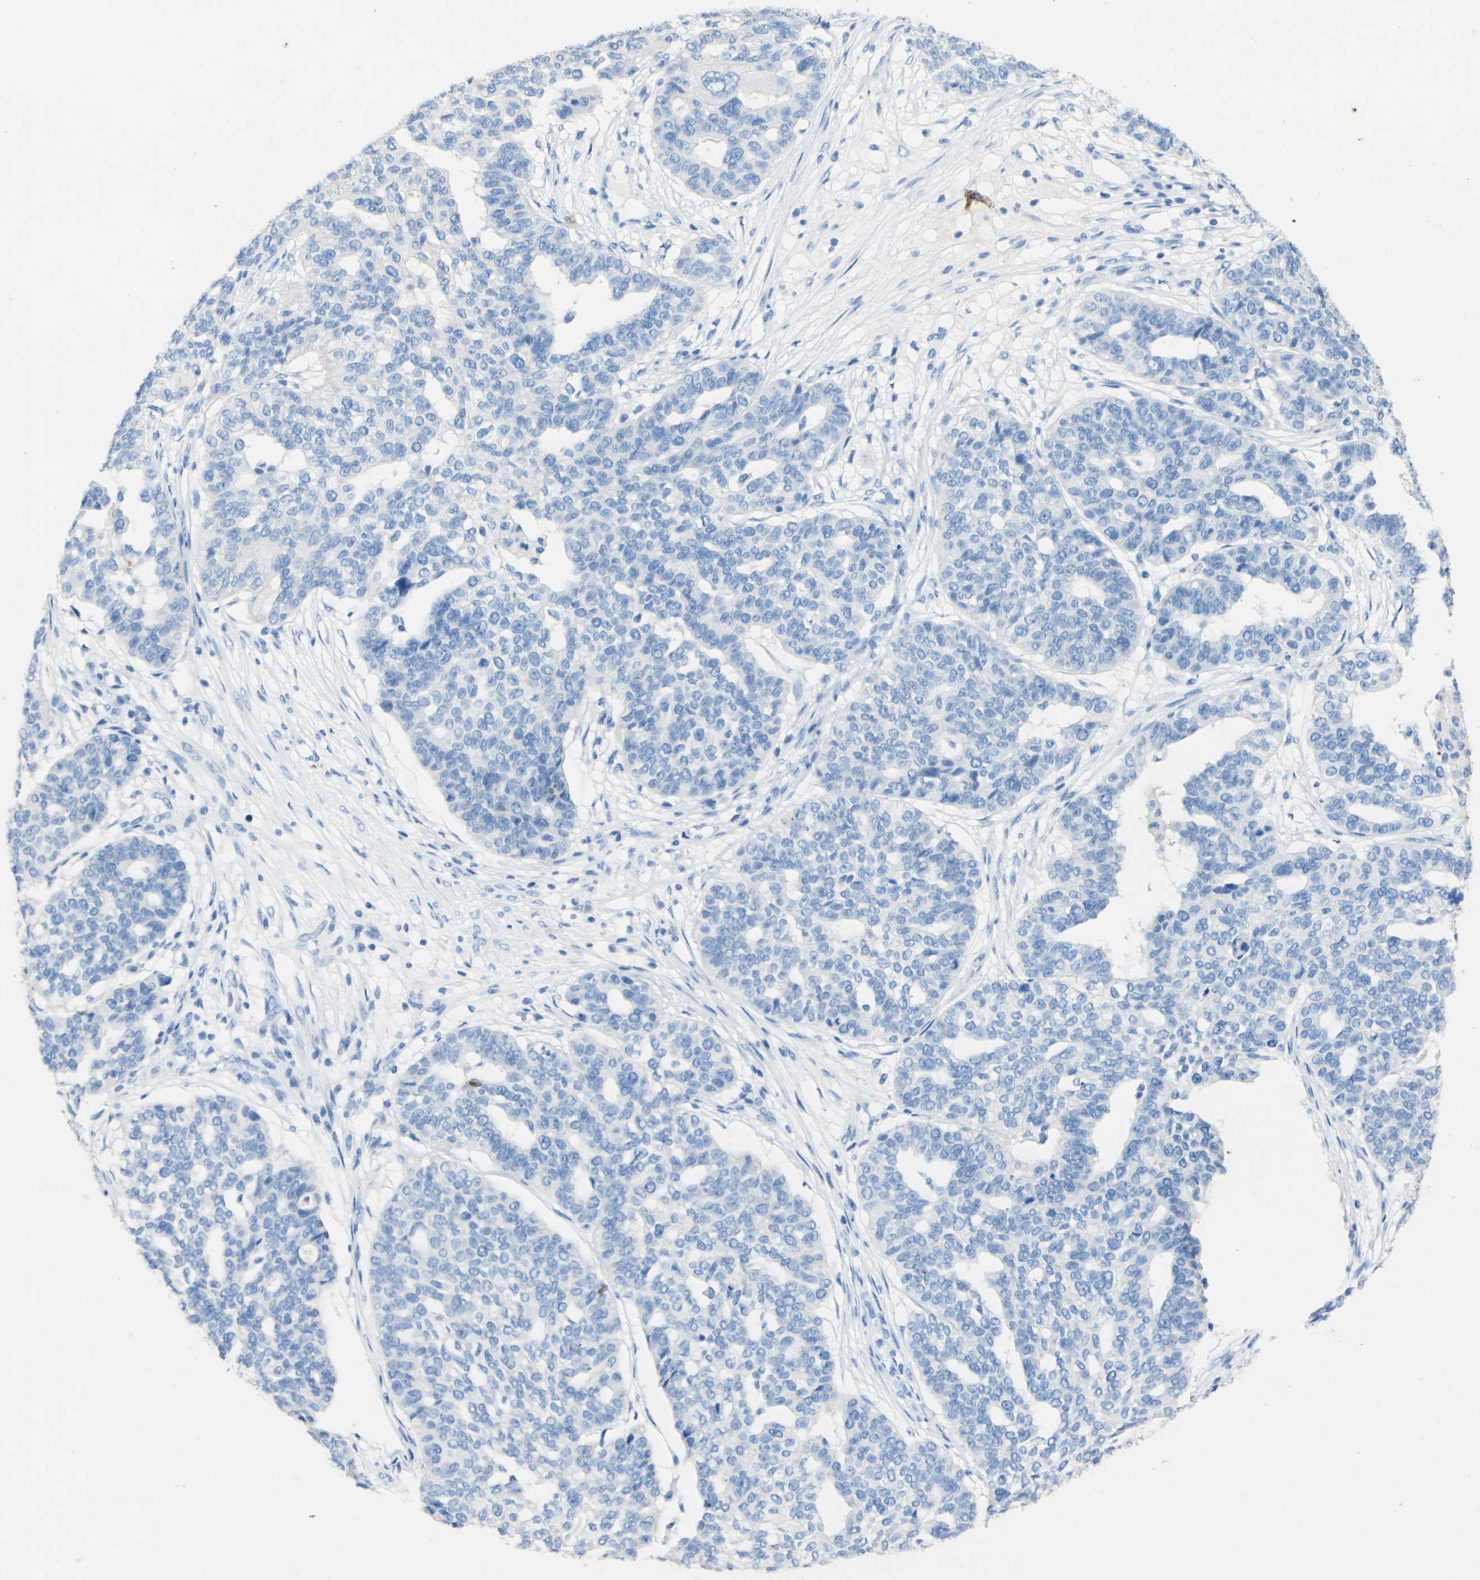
{"staining": {"intensity": "negative", "quantity": "none", "location": "none"}, "tissue": "ovarian cancer", "cell_type": "Tumor cells", "image_type": "cancer", "snomed": [{"axis": "morphology", "description": "Cystadenocarcinoma, serous, NOS"}, {"axis": "topography", "description": "Ovary"}], "caption": "This histopathology image is of ovarian cancer (serous cystadenocarcinoma) stained with immunohistochemistry to label a protein in brown with the nuclei are counter-stained blue. There is no staining in tumor cells.", "gene": "PIGR", "patient": {"sex": "female", "age": 59}}